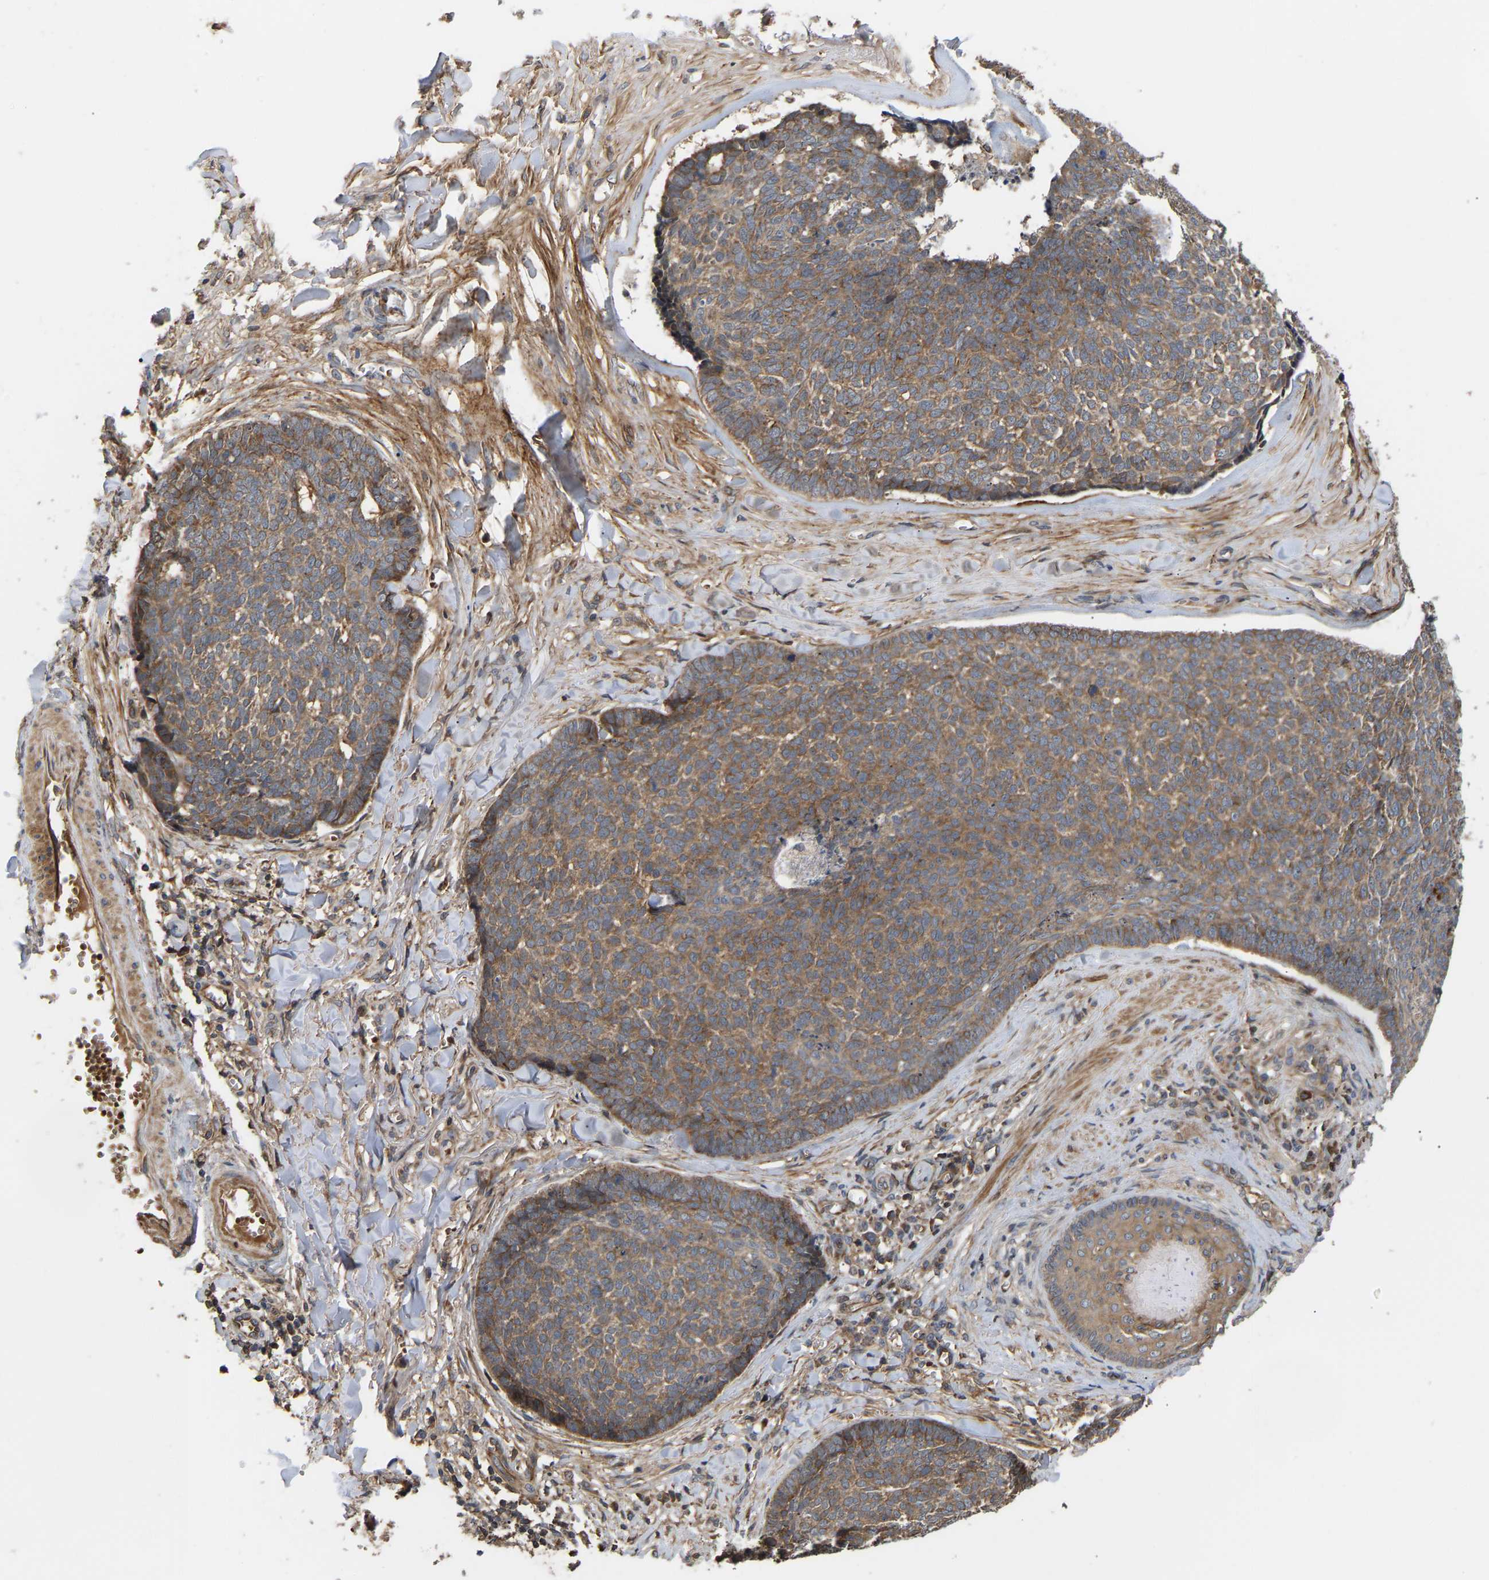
{"staining": {"intensity": "moderate", "quantity": ">75%", "location": "cytoplasmic/membranous"}, "tissue": "skin cancer", "cell_type": "Tumor cells", "image_type": "cancer", "snomed": [{"axis": "morphology", "description": "Basal cell carcinoma"}, {"axis": "topography", "description": "Skin"}], "caption": "There is medium levels of moderate cytoplasmic/membranous expression in tumor cells of skin basal cell carcinoma, as demonstrated by immunohistochemical staining (brown color).", "gene": "STAU1", "patient": {"sex": "male", "age": 84}}